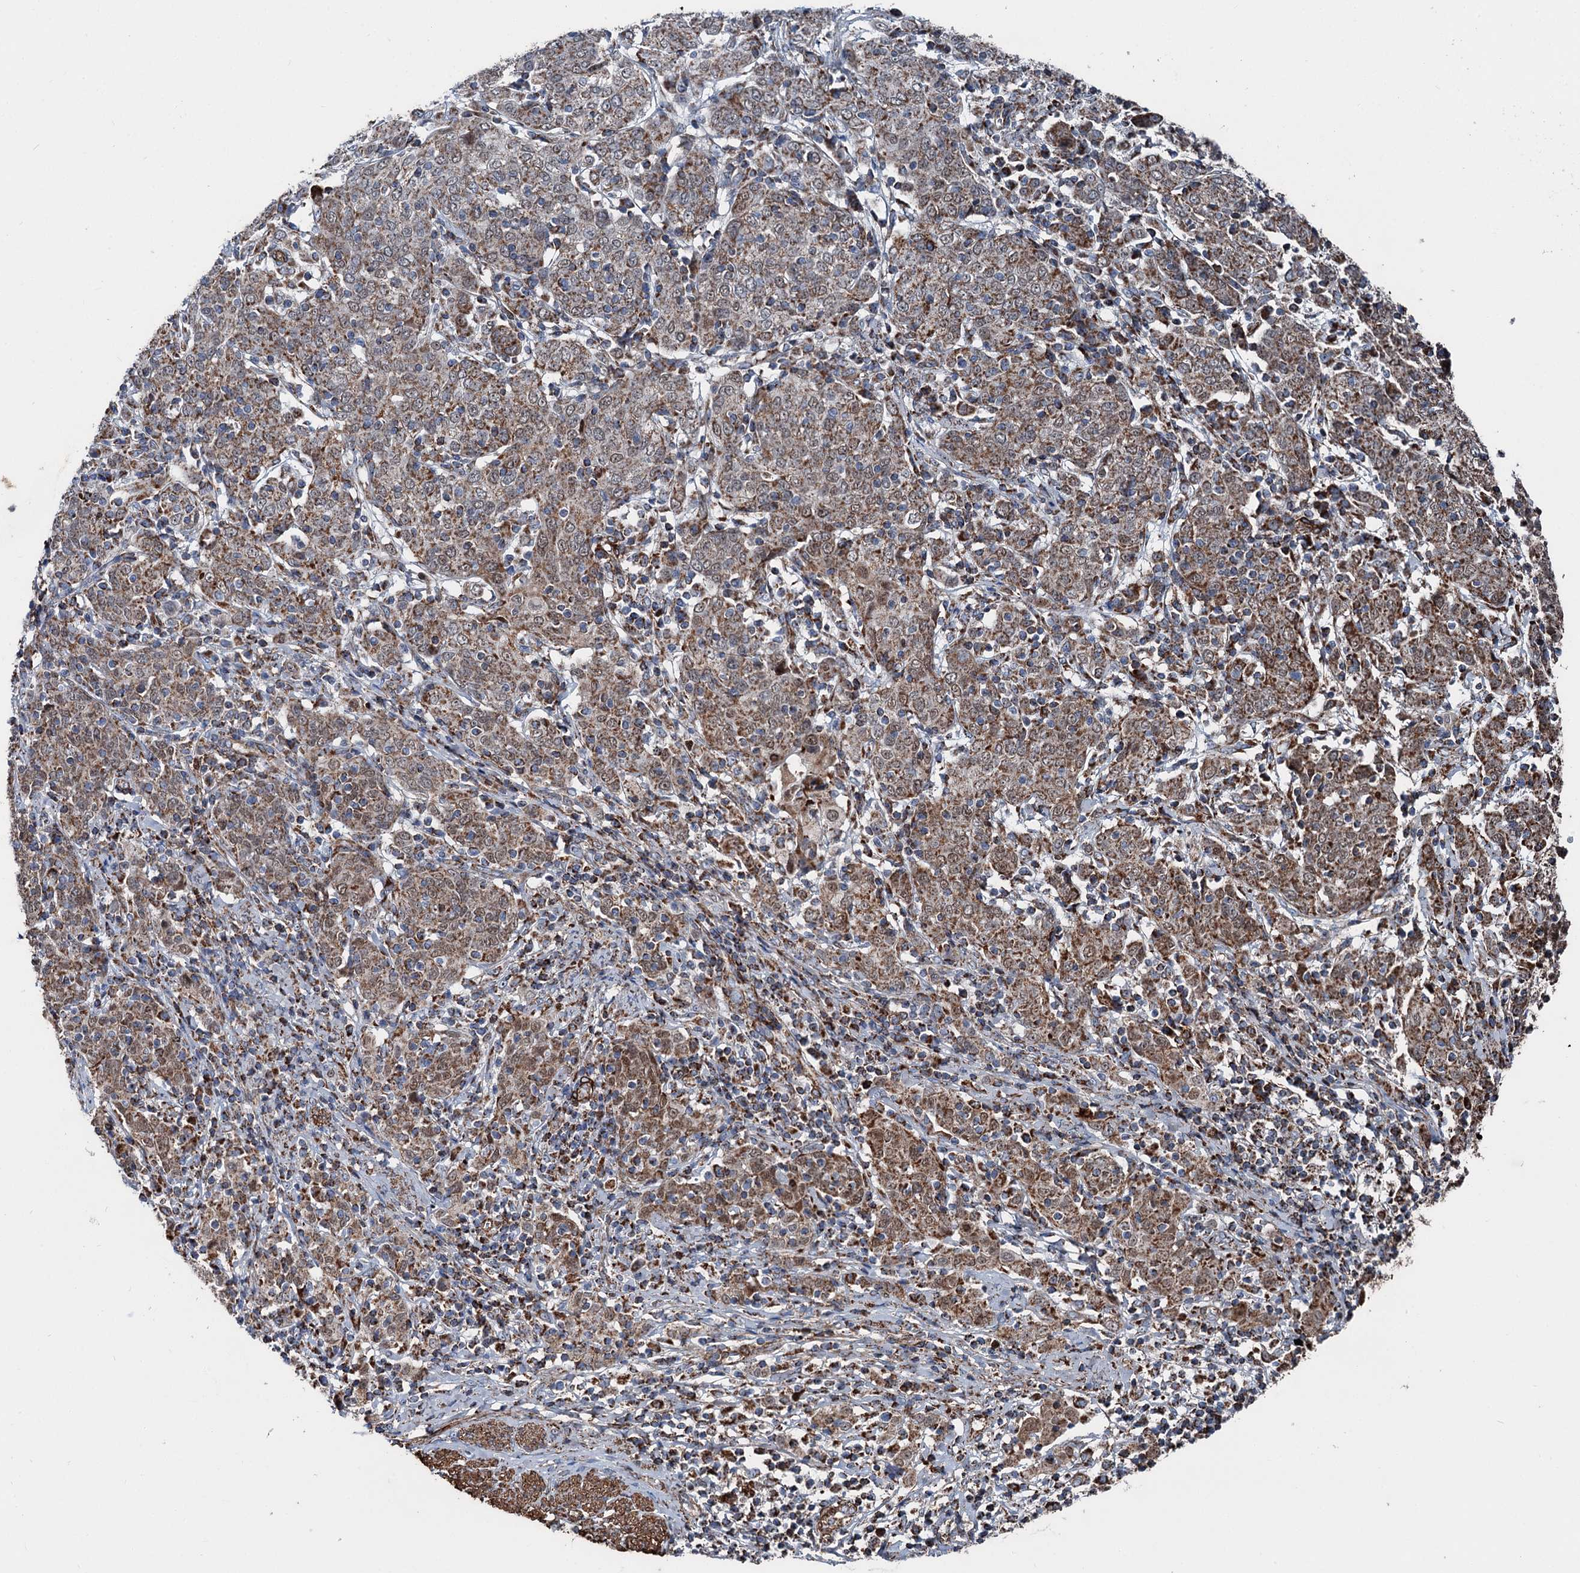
{"staining": {"intensity": "moderate", "quantity": ">75%", "location": "cytoplasmic/membranous"}, "tissue": "cervical cancer", "cell_type": "Tumor cells", "image_type": "cancer", "snomed": [{"axis": "morphology", "description": "Squamous cell carcinoma, NOS"}, {"axis": "topography", "description": "Cervix"}], "caption": "Cervical cancer (squamous cell carcinoma) tissue shows moderate cytoplasmic/membranous positivity in about >75% of tumor cells", "gene": "DDIAS", "patient": {"sex": "female", "age": 67}}